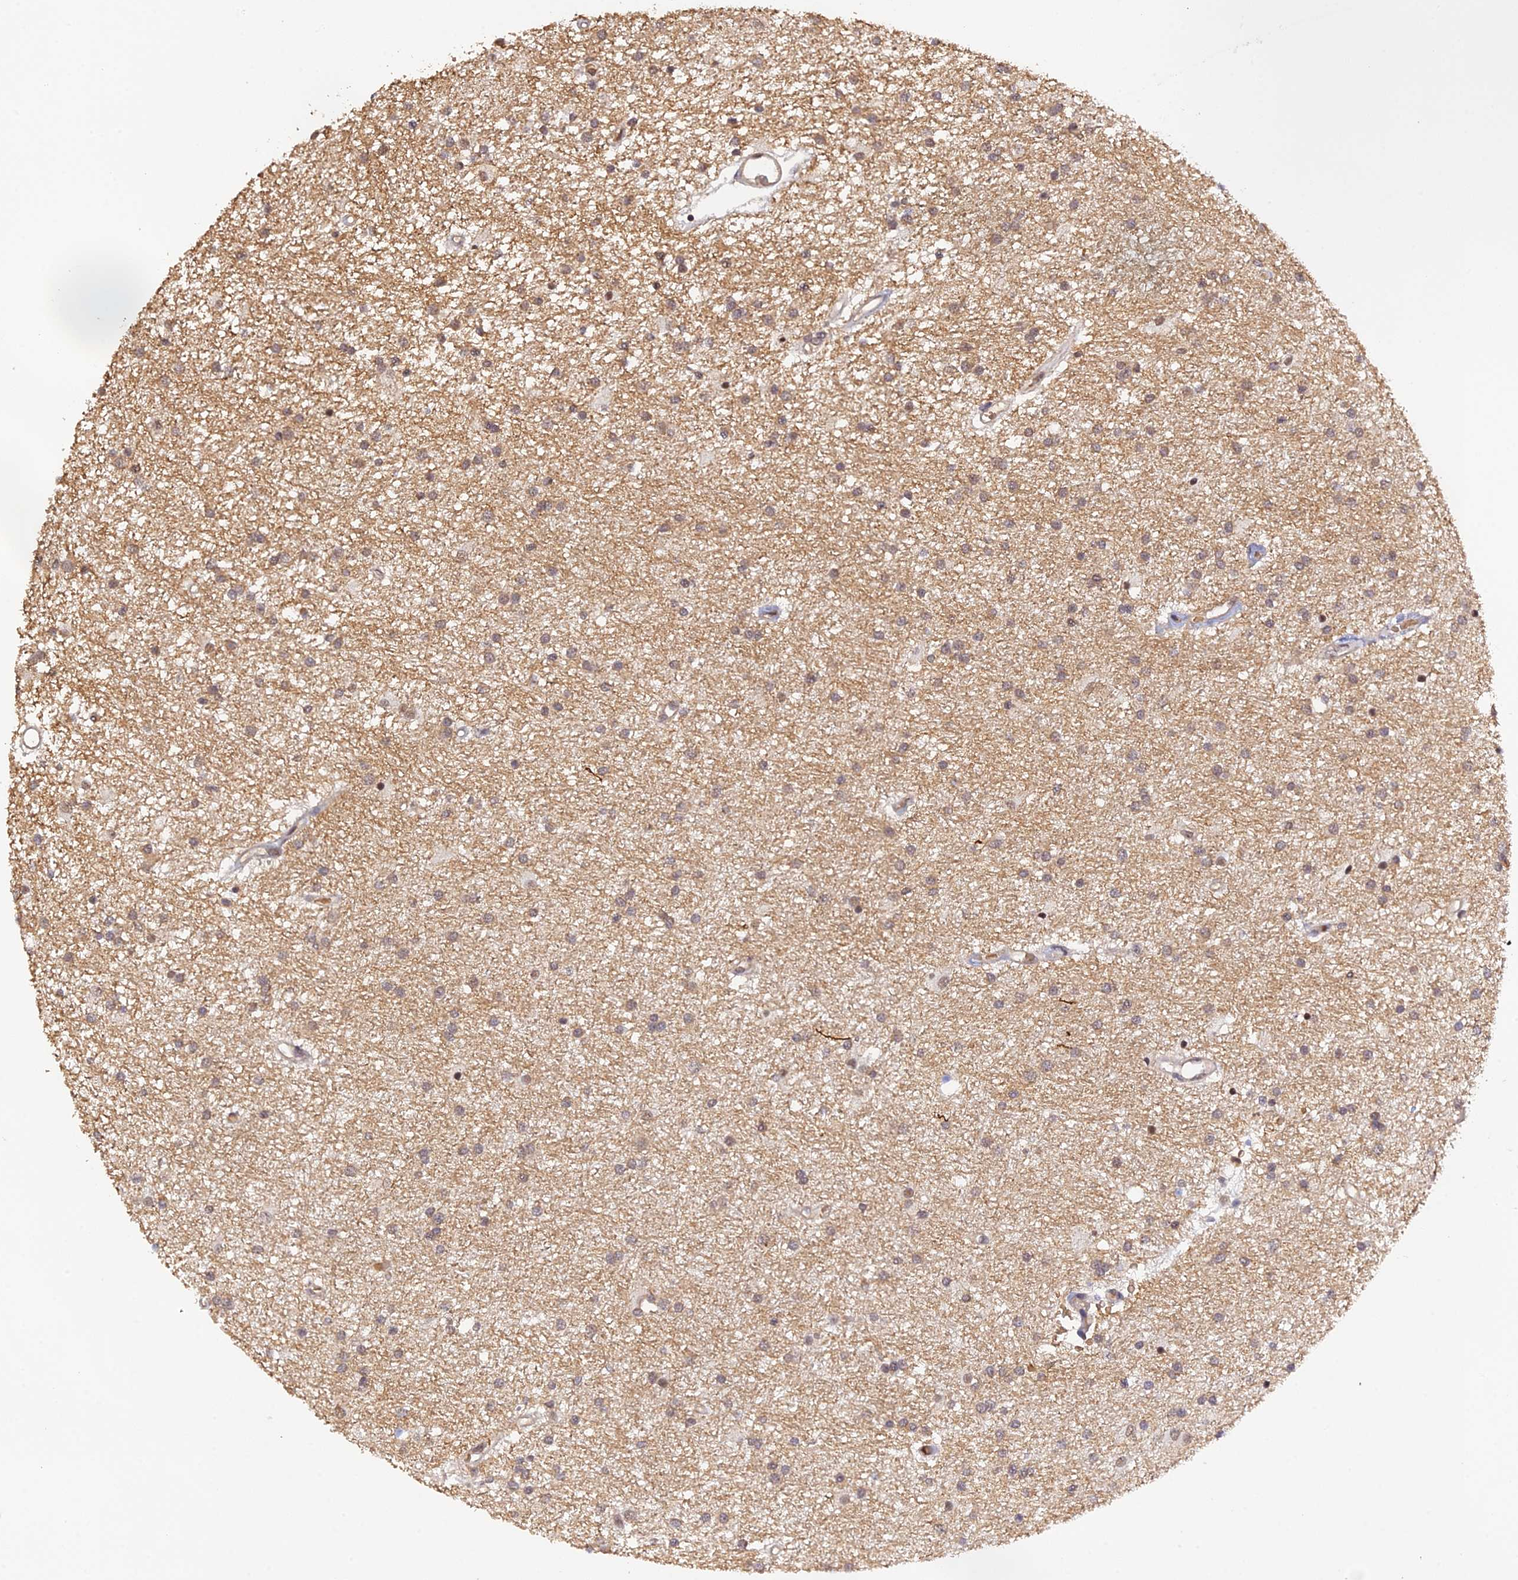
{"staining": {"intensity": "weak", "quantity": "25%-75%", "location": "cytoplasmic/membranous,nuclear"}, "tissue": "glioma", "cell_type": "Tumor cells", "image_type": "cancer", "snomed": [{"axis": "morphology", "description": "Glioma, malignant, High grade"}, {"axis": "topography", "description": "Brain"}], "caption": "Immunohistochemistry image of neoplastic tissue: human glioma stained using IHC displays low levels of weak protein expression localized specifically in the cytoplasmic/membranous and nuclear of tumor cells, appearing as a cytoplasmic/membranous and nuclear brown color.", "gene": "ZNF436", "patient": {"sex": "male", "age": 77}}